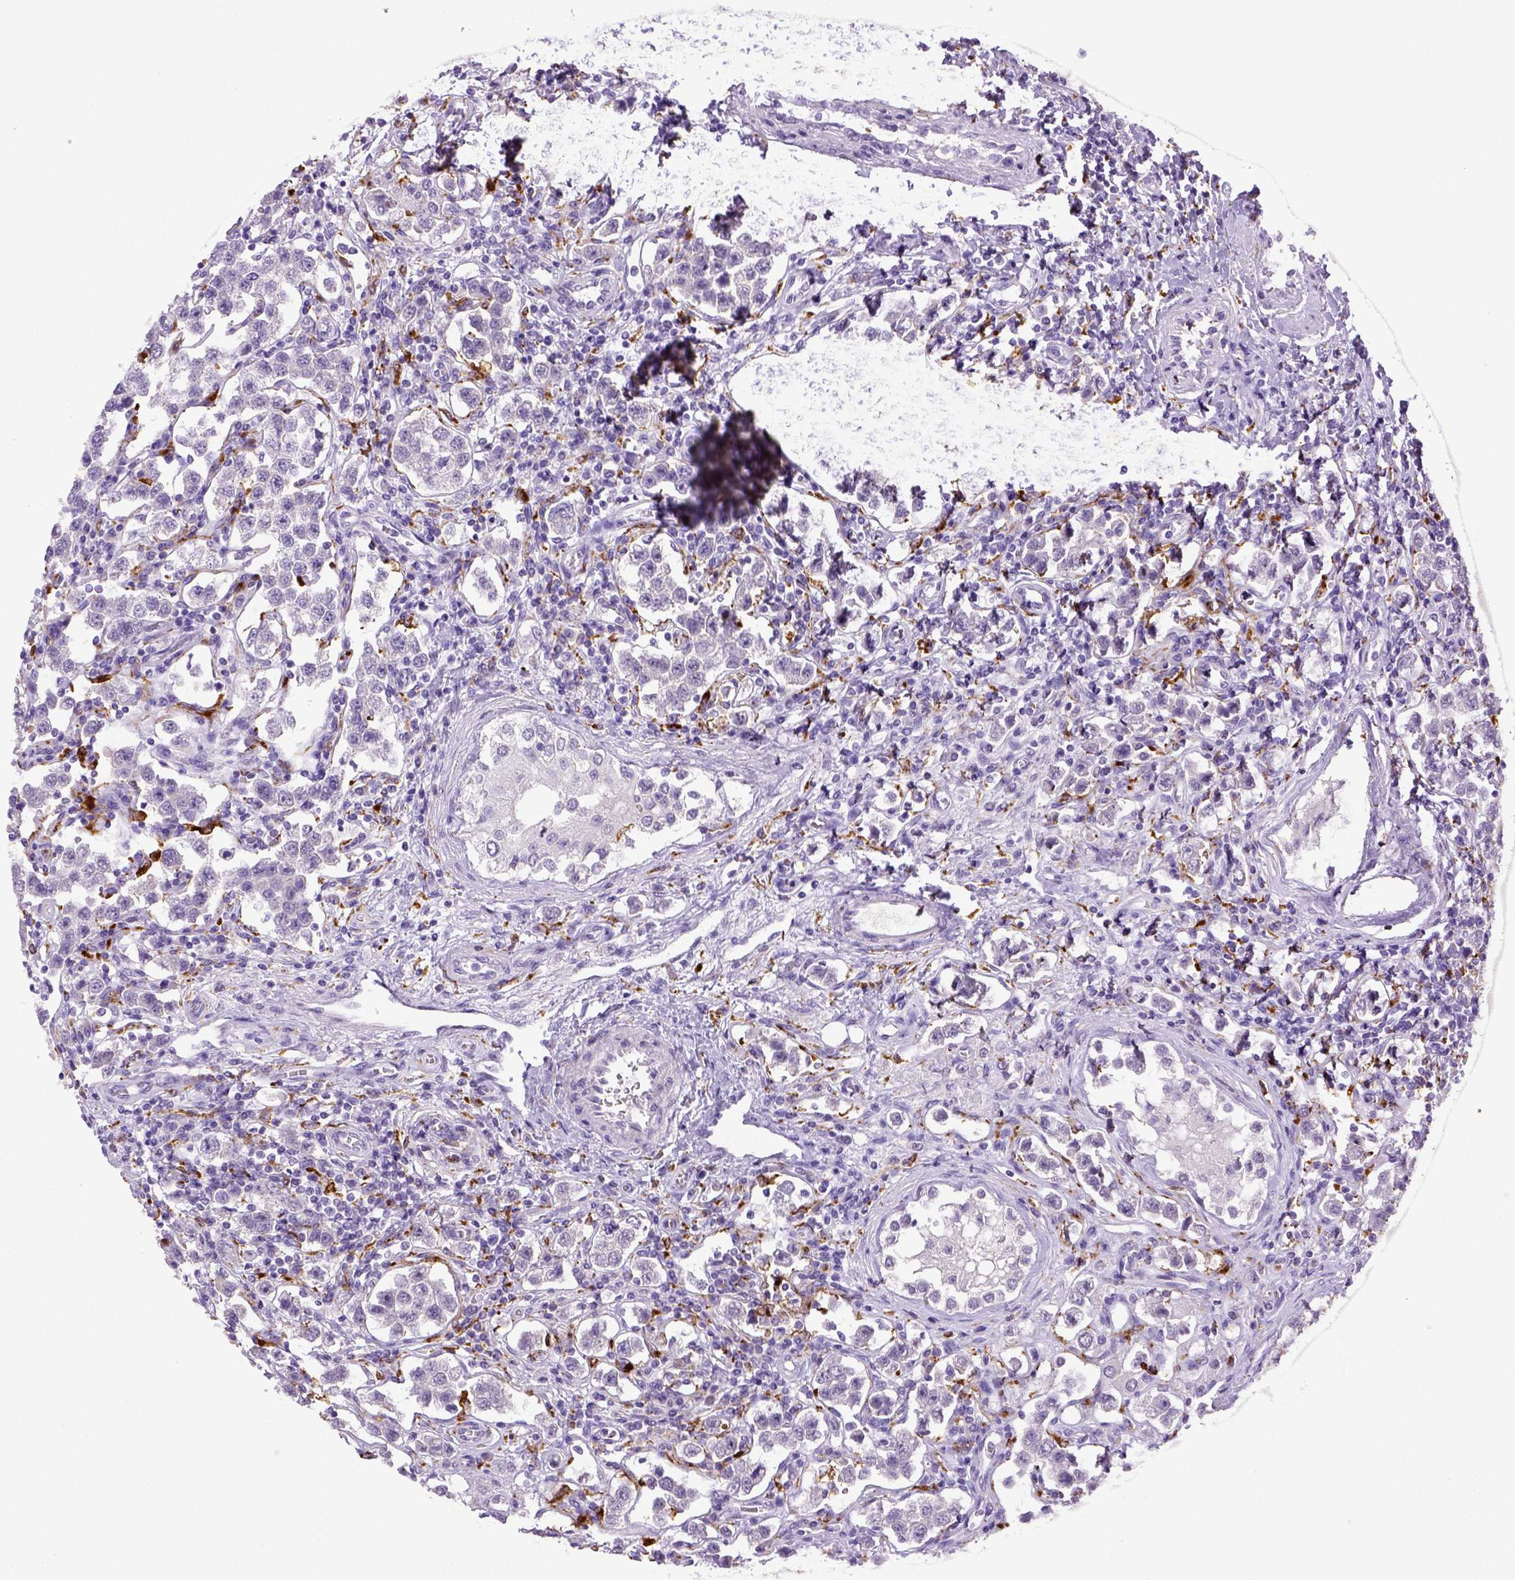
{"staining": {"intensity": "negative", "quantity": "none", "location": "none"}, "tissue": "testis cancer", "cell_type": "Tumor cells", "image_type": "cancer", "snomed": [{"axis": "morphology", "description": "Seminoma, NOS"}, {"axis": "topography", "description": "Testis"}], "caption": "The micrograph shows no significant positivity in tumor cells of testis cancer (seminoma).", "gene": "CD68", "patient": {"sex": "male", "age": 37}}